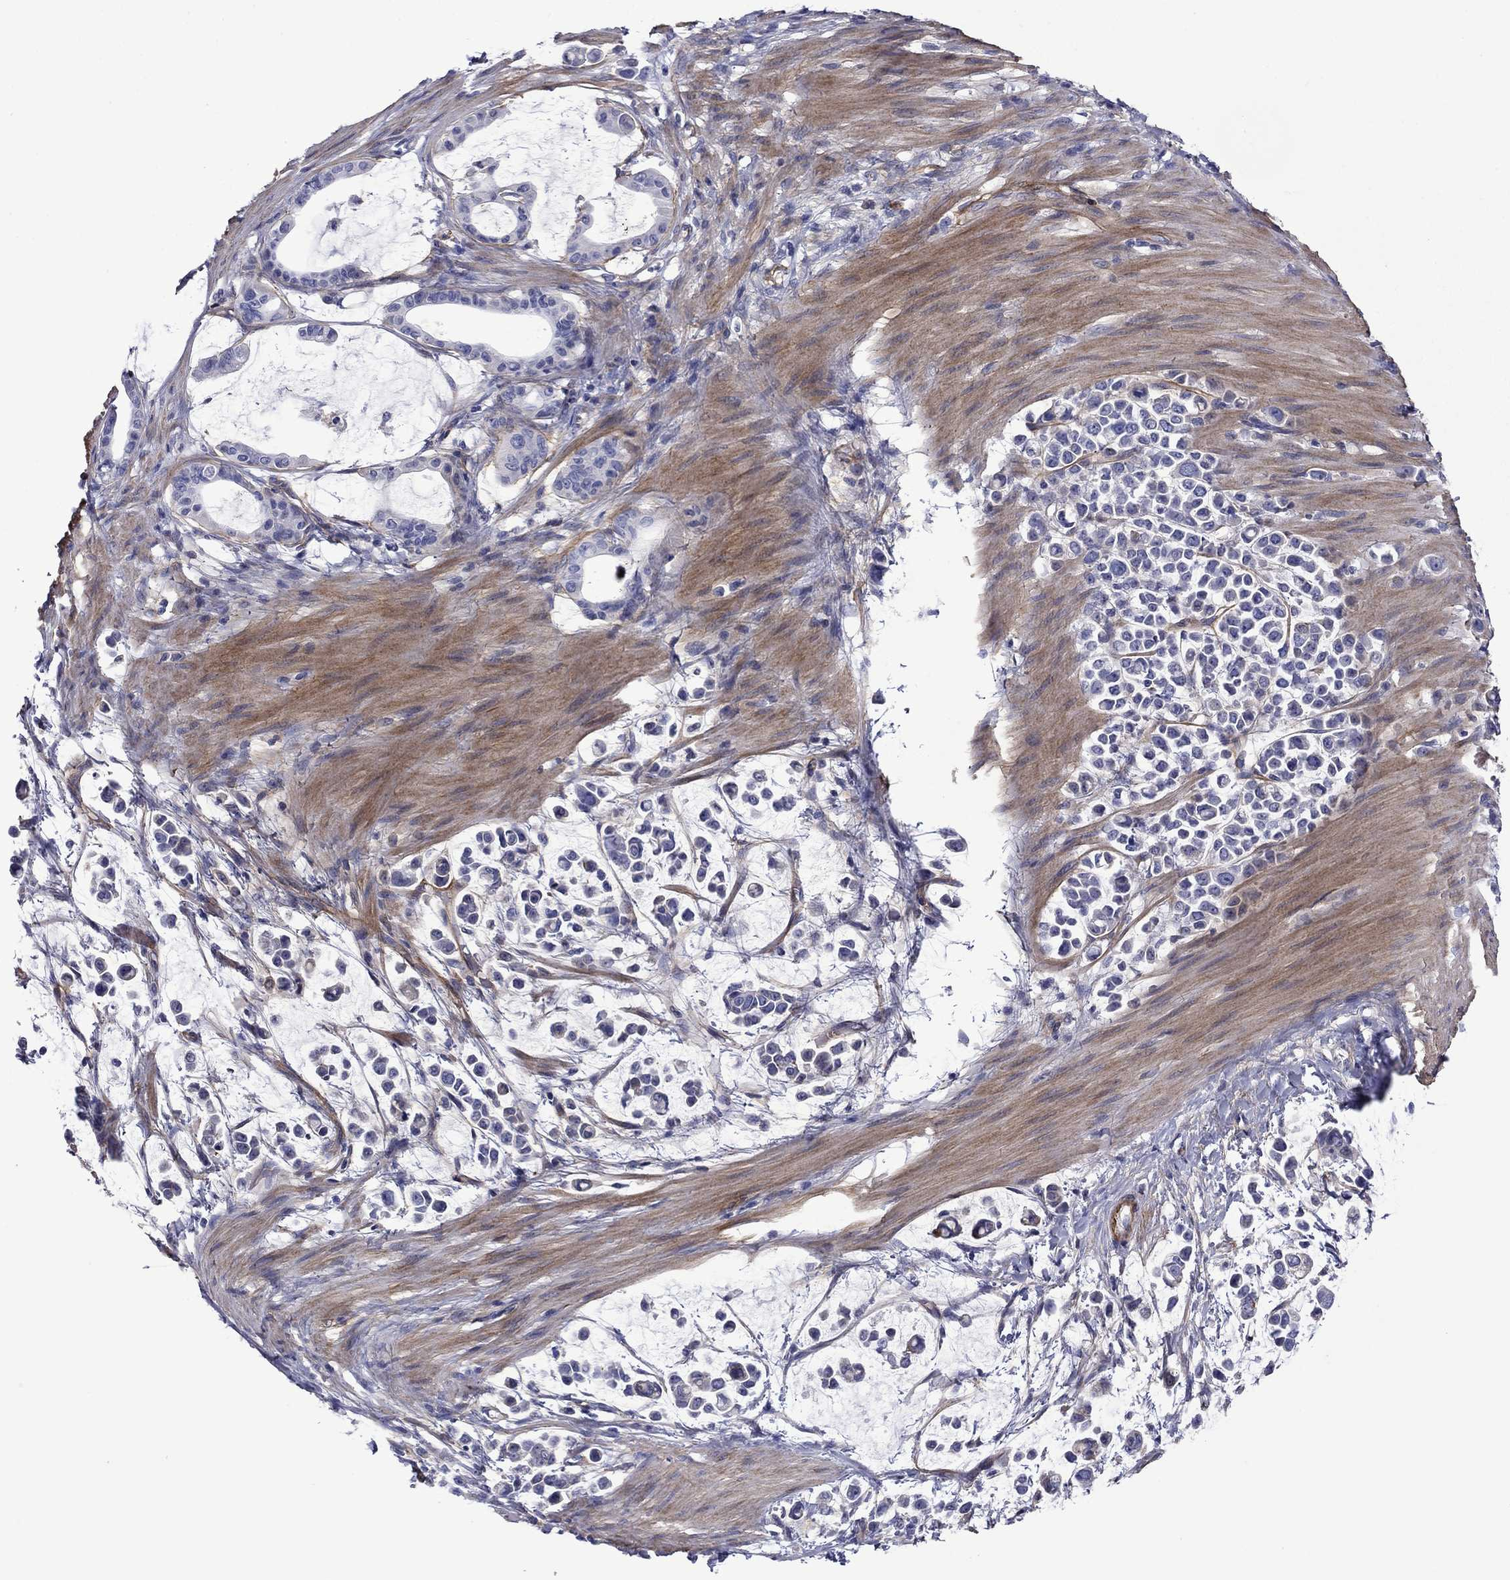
{"staining": {"intensity": "negative", "quantity": "none", "location": "none"}, "tissue": "stomach cancer", "cell_type": "Tumor cells", "image_type": "cancer", "snomed": [{"axis": "morphology", "description": "Adenocarcinoma, NOS"}, {"axis": "topography", "description": "Stomach"}], "caption": "An immunohistochemistry photomicrograph of adenocarcinoma (stomach) is shown. There is no staining in tumor cells of adenocarcinoma (stomach).", "gene": "HSPG2", "patient": {"sex": "male", "age": 82}}